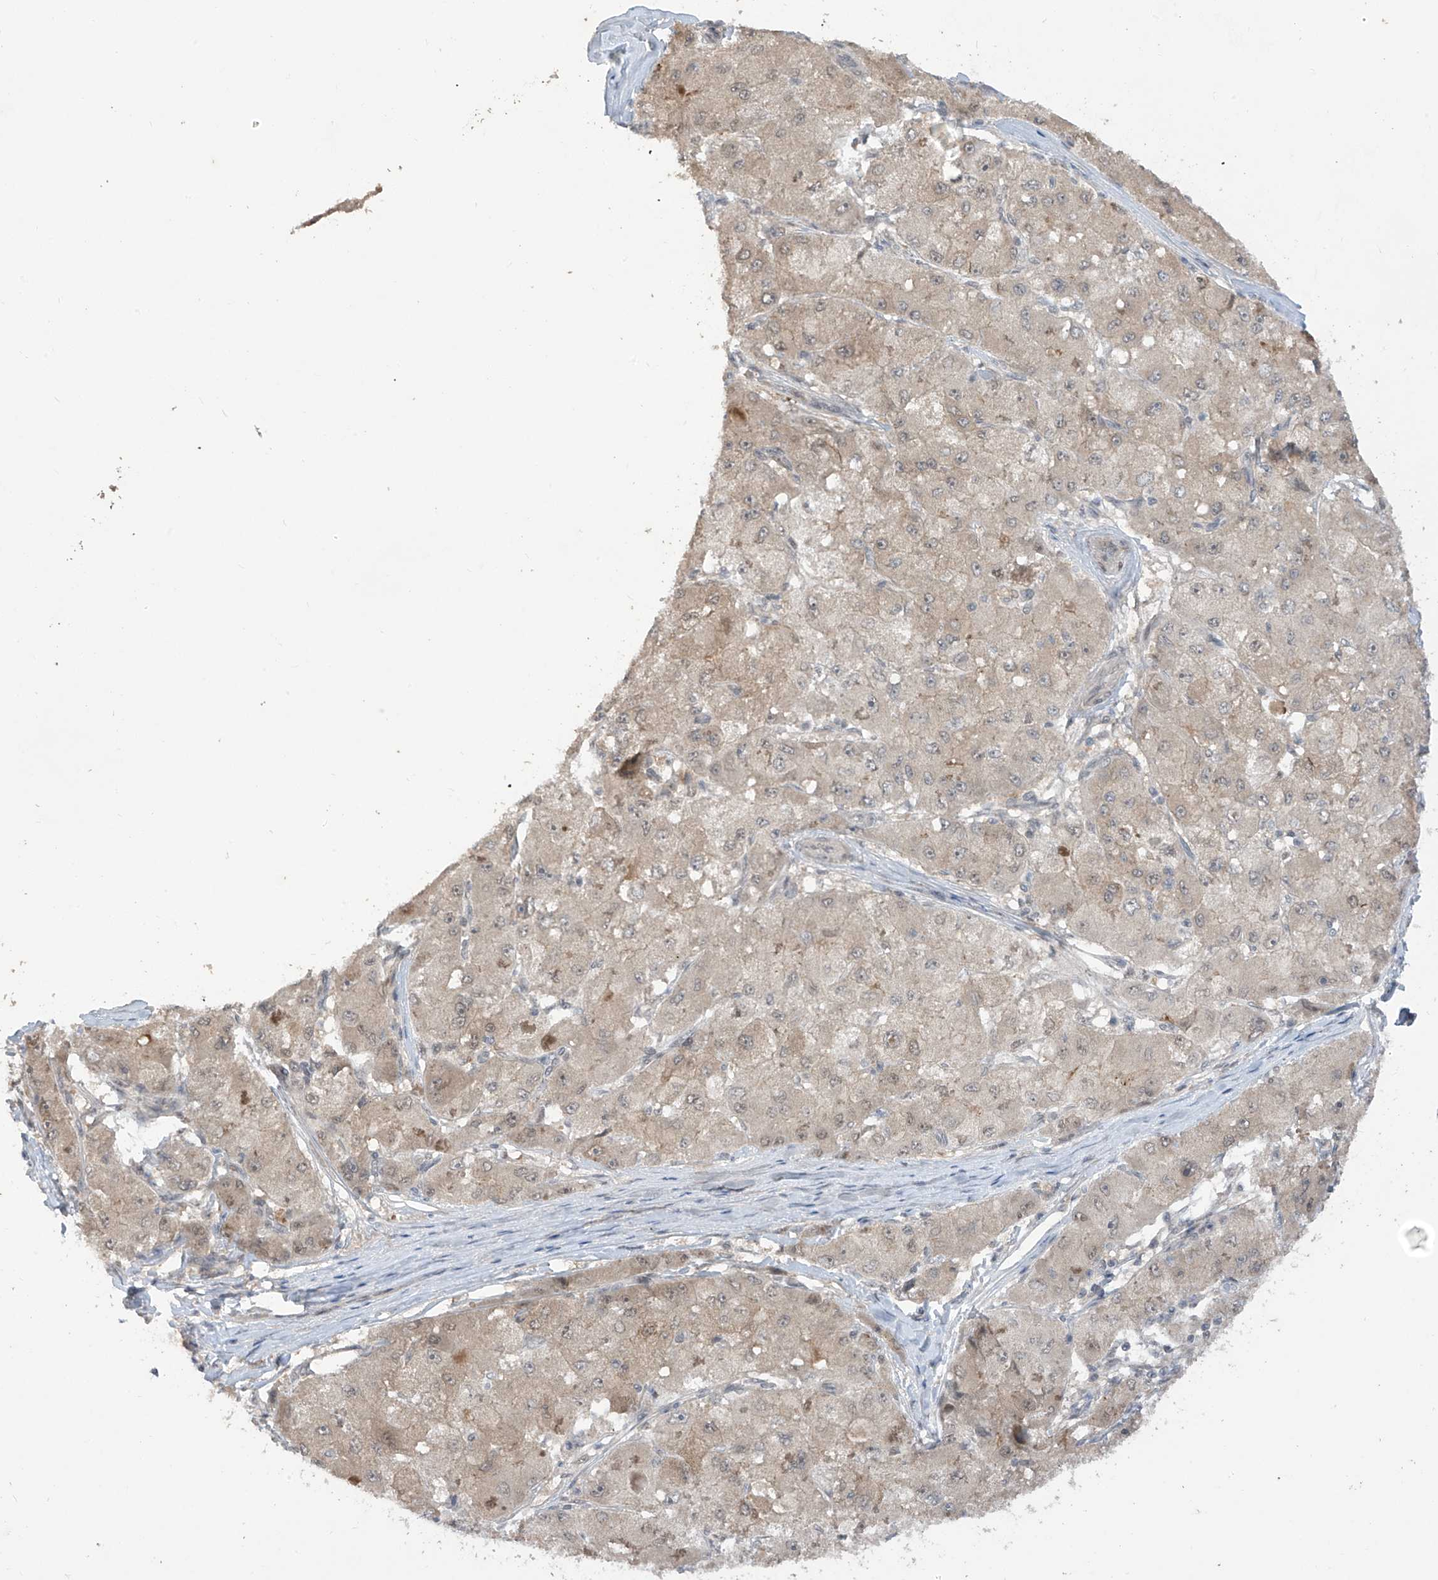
{"staining": {"intensity": "weak", "quantity": "25%-75%", "location": "cytoplasmic/membranous,nuclear"}, "tissue": "liver cancer", "cell_type": "Tumor cells", "image_type": "cancer", "snomed": [{"axis": "morphology", "description": "Carcinoma, Hepatocellular, NOS"}, {"axis": "topography", "description": "Liver"}], "caption": "Human liver hepatocellular carcinoma stained with a protein marker shows weak staining in tumor cells.", "gene": "OGT", "patient": {"sex": "male", "age": 80}}